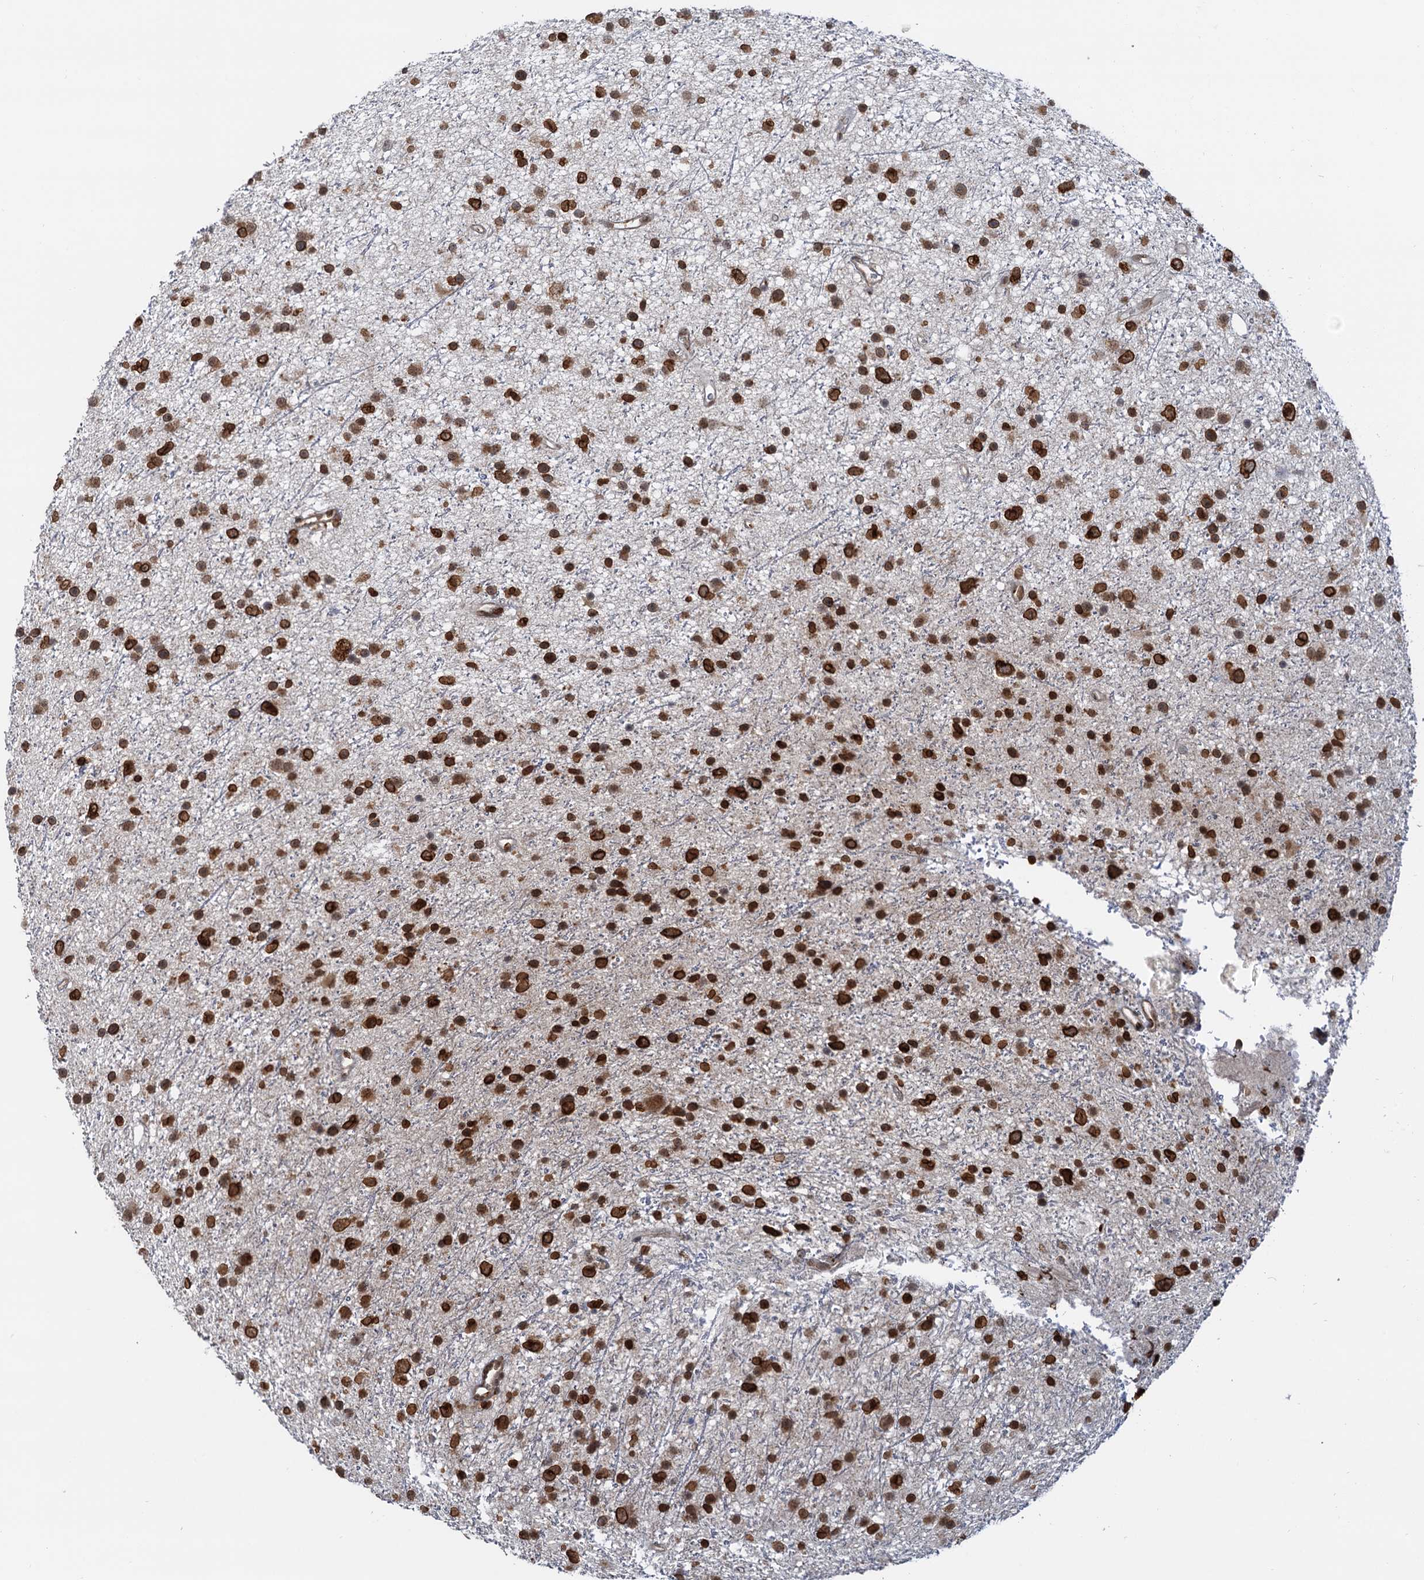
{"staining": {"intensity": "strong", "quantity": ">75%", "location": "nuclear"}, "tissue": "glioma", "cell_type": "Tumor cells", "image_type": "cancer", "snomed": [{"axis": "morphology", "description": "Glioma, malignant, Low grade"}, {"axis": "topography", "description": "Cerebral cortex"}], "caption": "Immunohistochemistry (IHC) micrograph of glioma stained for a protein (brown), which exhibits high levels of strong nuclear staining in about >75% of tumor cells.", "gene": "ZC3H13", "patient": {"sex": "female", "age": 39}}